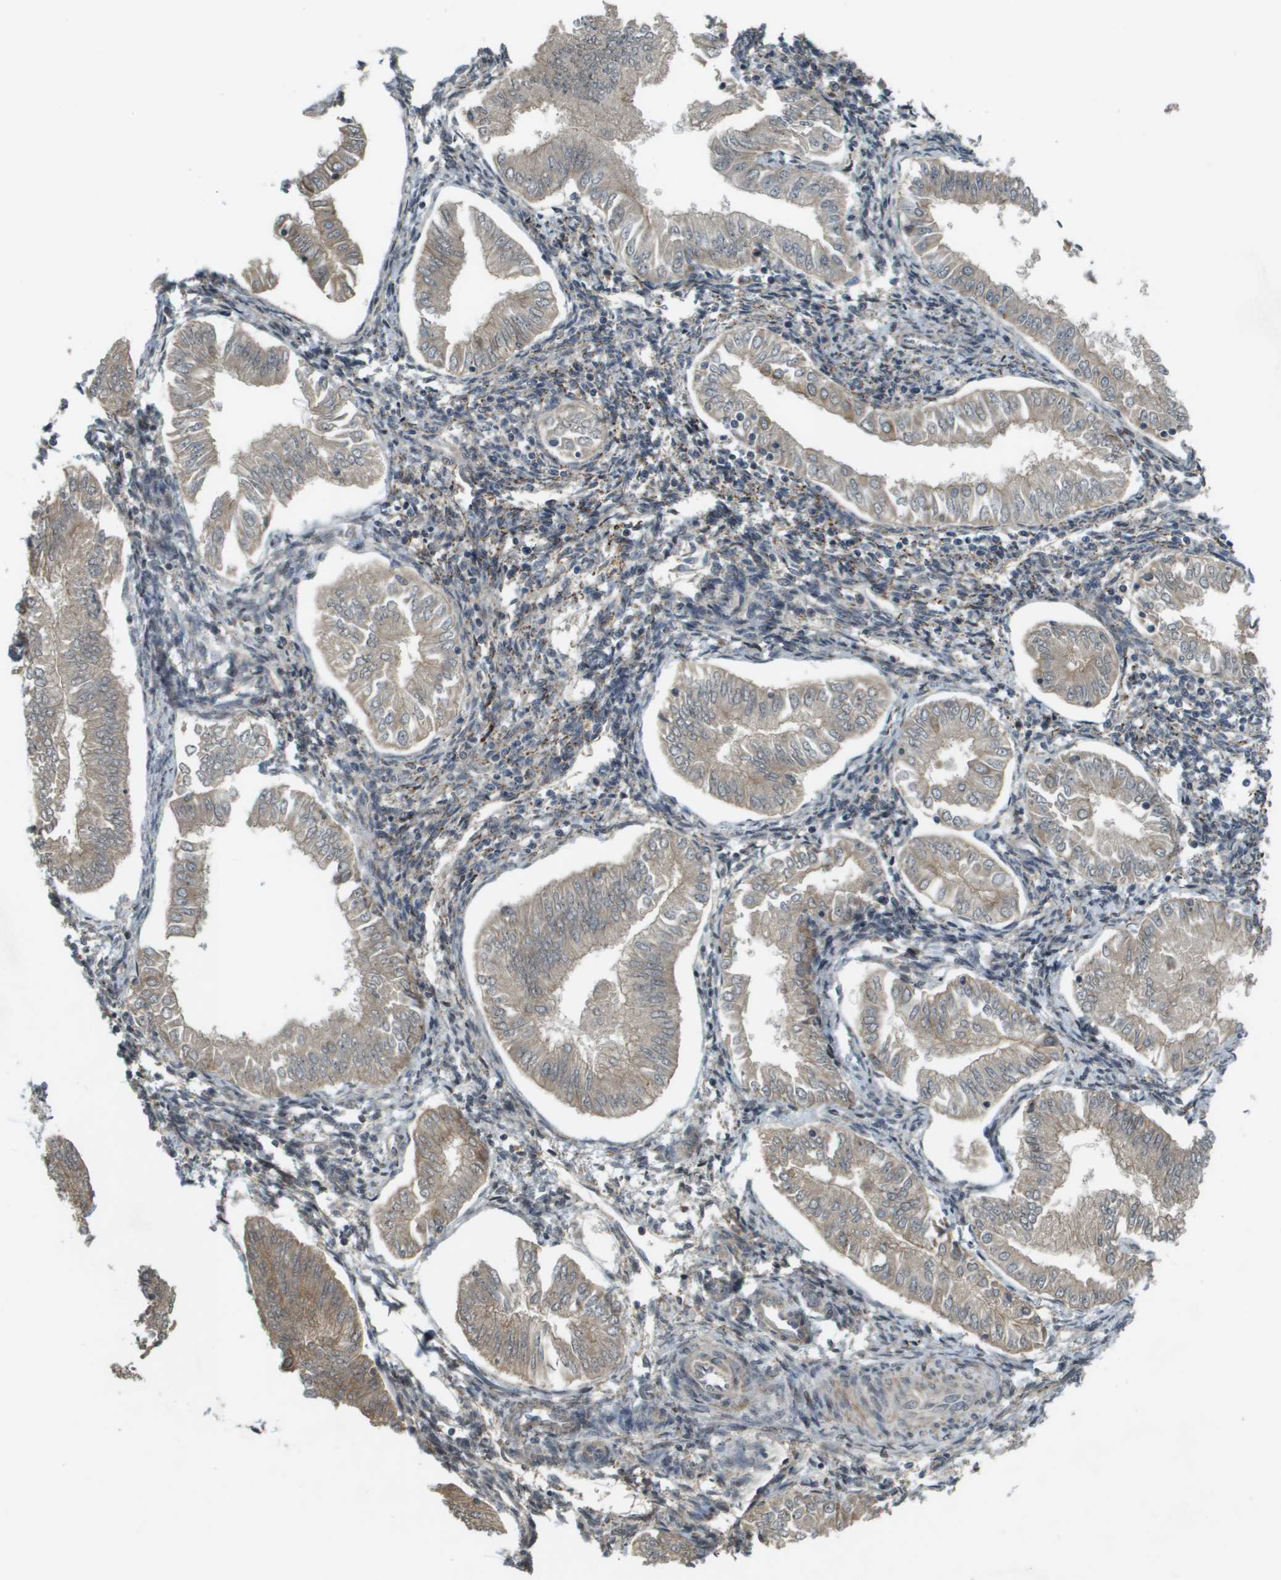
{"staining": {"intensity": "weak", "quantity": "25%-75%", "location": "cytoplasmic/membranous"}, "tissue": "endometrial cancer", "cell_type": "Tumor cells", "image_type": "cancer", "snomed": [{"axis": "morphology", "description": "Adenocarcinoma, NOS"}, {"axis": "topography", "description": "Endometrium"}], "caption": "This micrograph demonstrates immunohistochemistry (IHC) staining of endometrial cancer (adenocarcinoma), with low weak cytoplasmic/membranous staining in about 25%-75% of tumor cells.", "gene": "CDKN2C", "patient": {"sex": "female", "age": 53}}